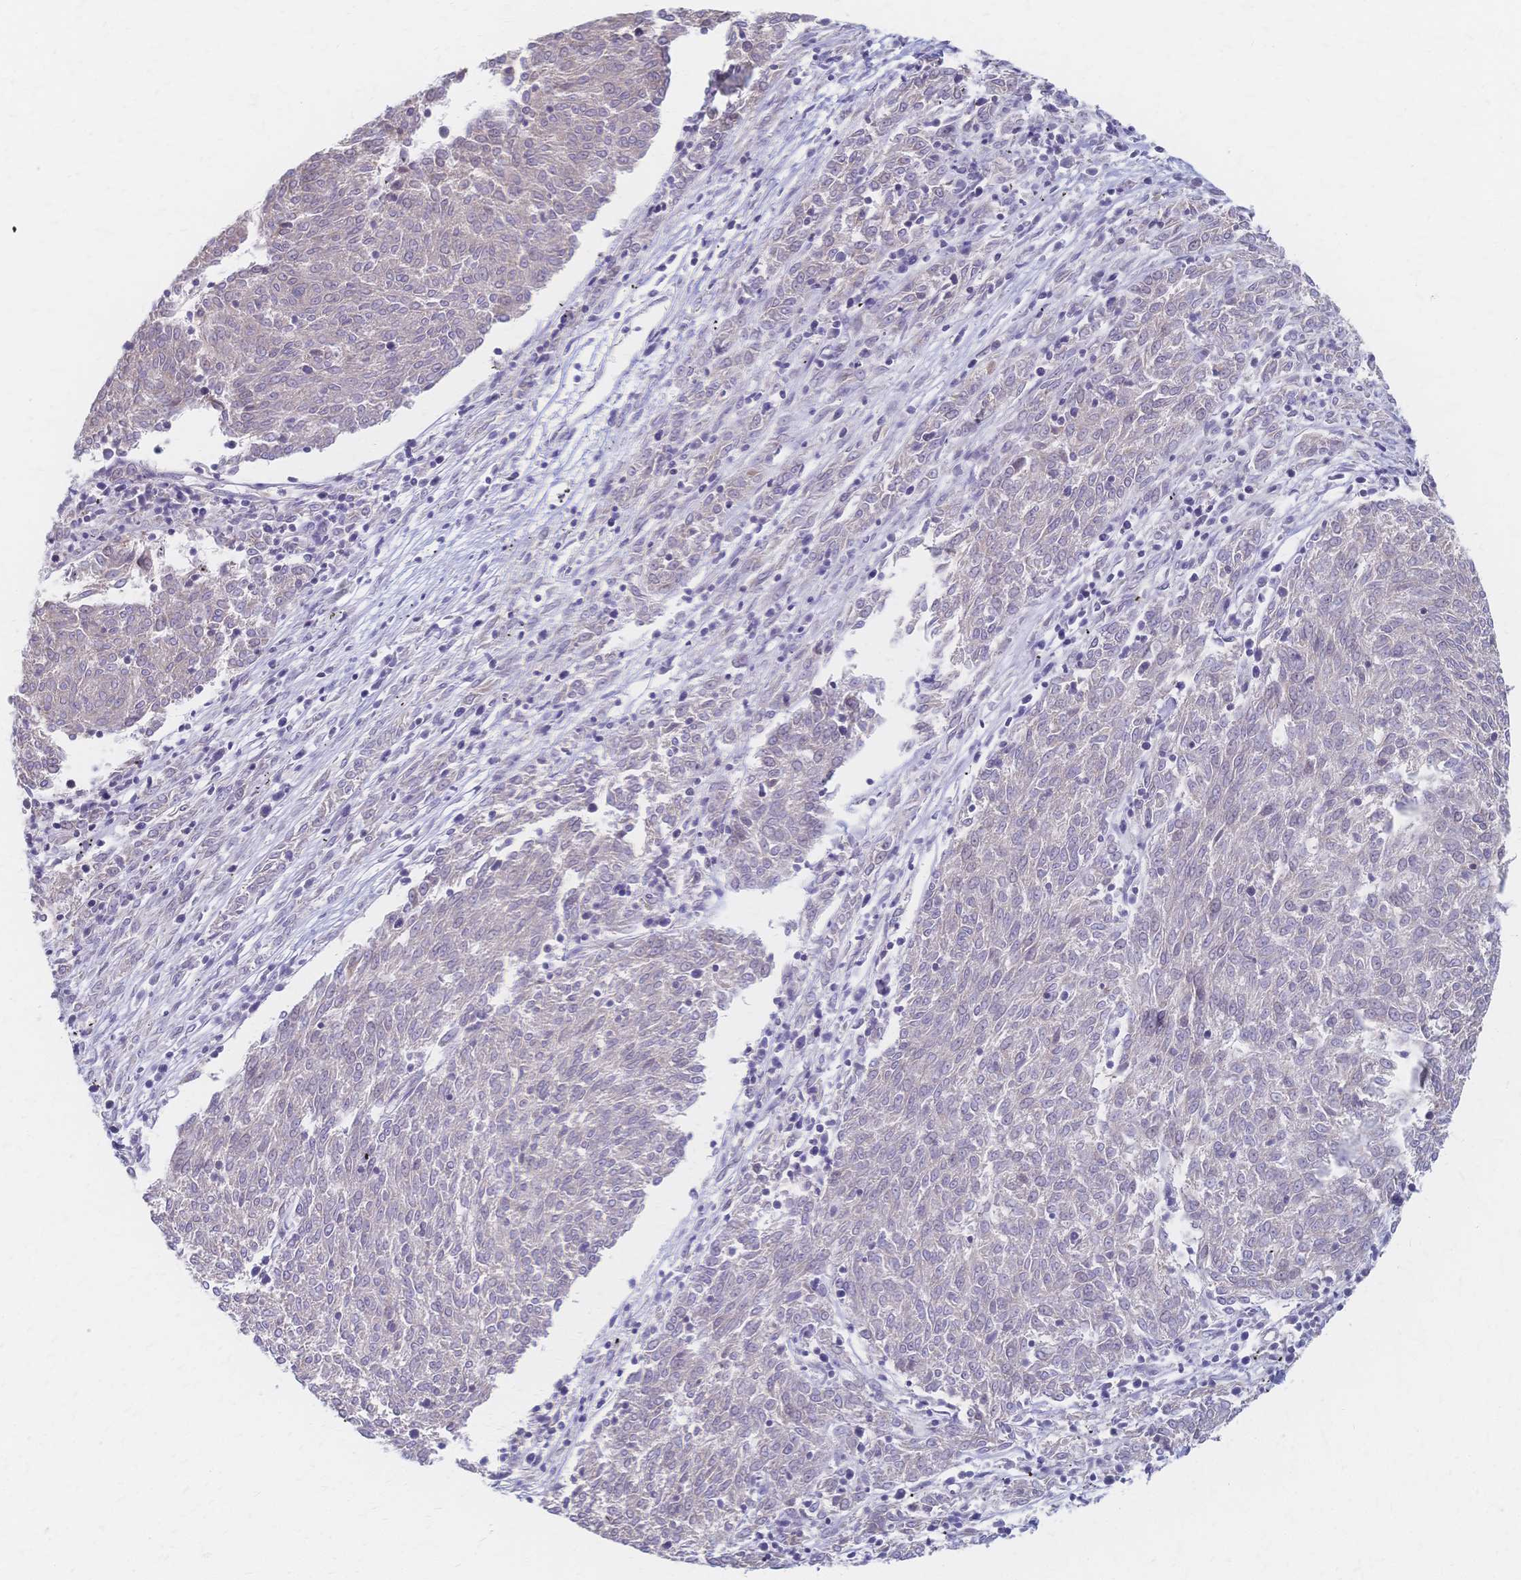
{"staining": {"intensity": "weak", "quantity": "<25%", "location": "cytoplasmic/membranous"}, "tissue": "melanoma", "cell_type": "Tumor cells", "image_type": "cancer", "snomed": [{"axis": "morphology", "description": "Malignant melanoma, NOS"}, {"axis": "topography", "description": "Skin"}], "caption": "This is an immunohistochemistry photomicrograph of melanoma. There is no positivity in tumor cells.", "gene": "CYB5A", "patient": {"sex": "female", "age": 72}}